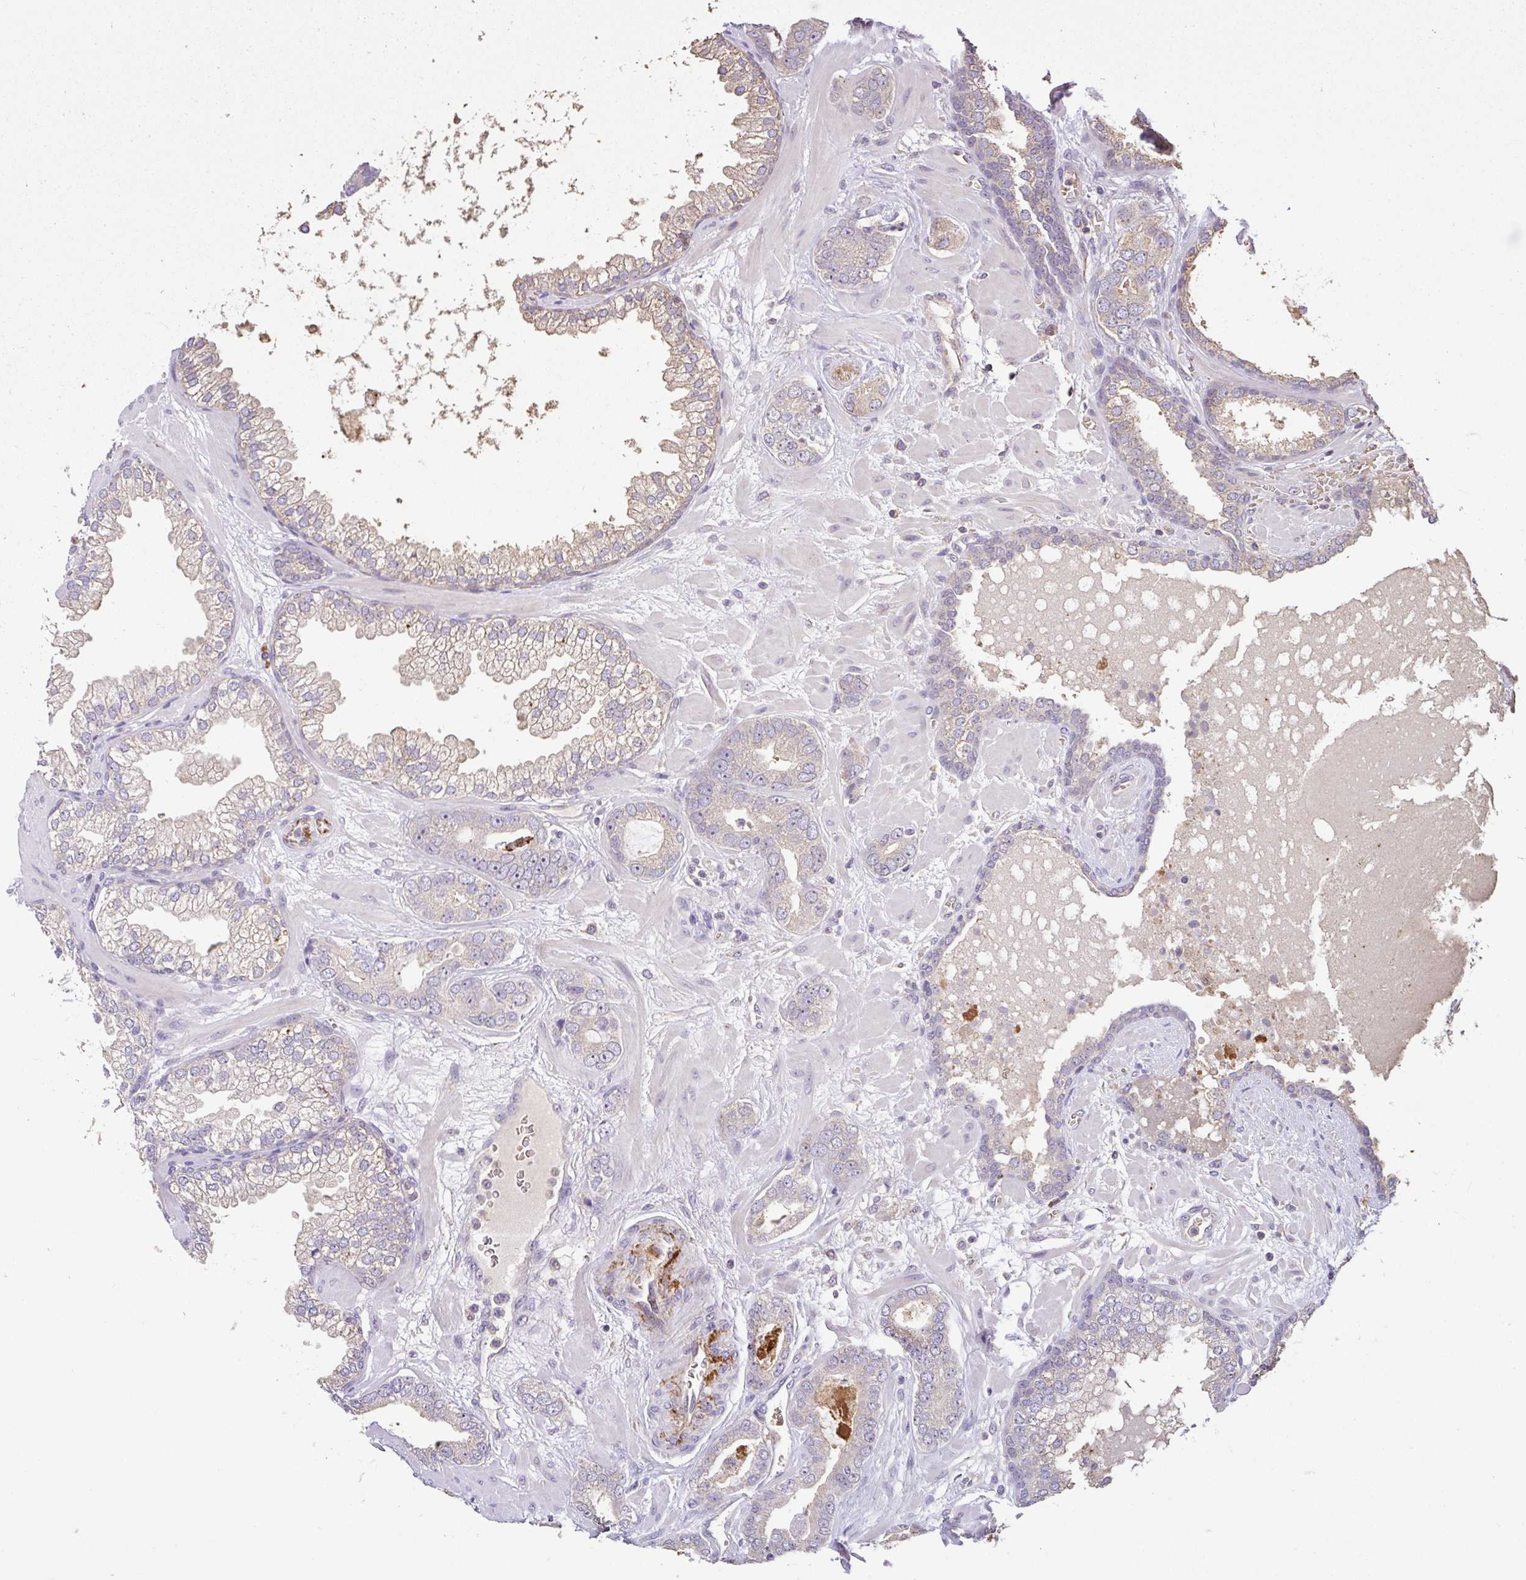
{"staining": {"intensity": "negative", "quantity": "none", "location": "none"}, "tissue": "prostate cancer", "cell_type": "Tumor cells", "image_type": "cancer", "snomed": [{"axis": "morphology", "description": "Adenocarcinoma, Low grade"}, {"axis": "topography", "description": "Prostate"}], "caption": "Tumor cells show no significant staining in prostate cancer.", "gene": "C1QTNF9B", "patient": {"sex": "male", "age": 62}}